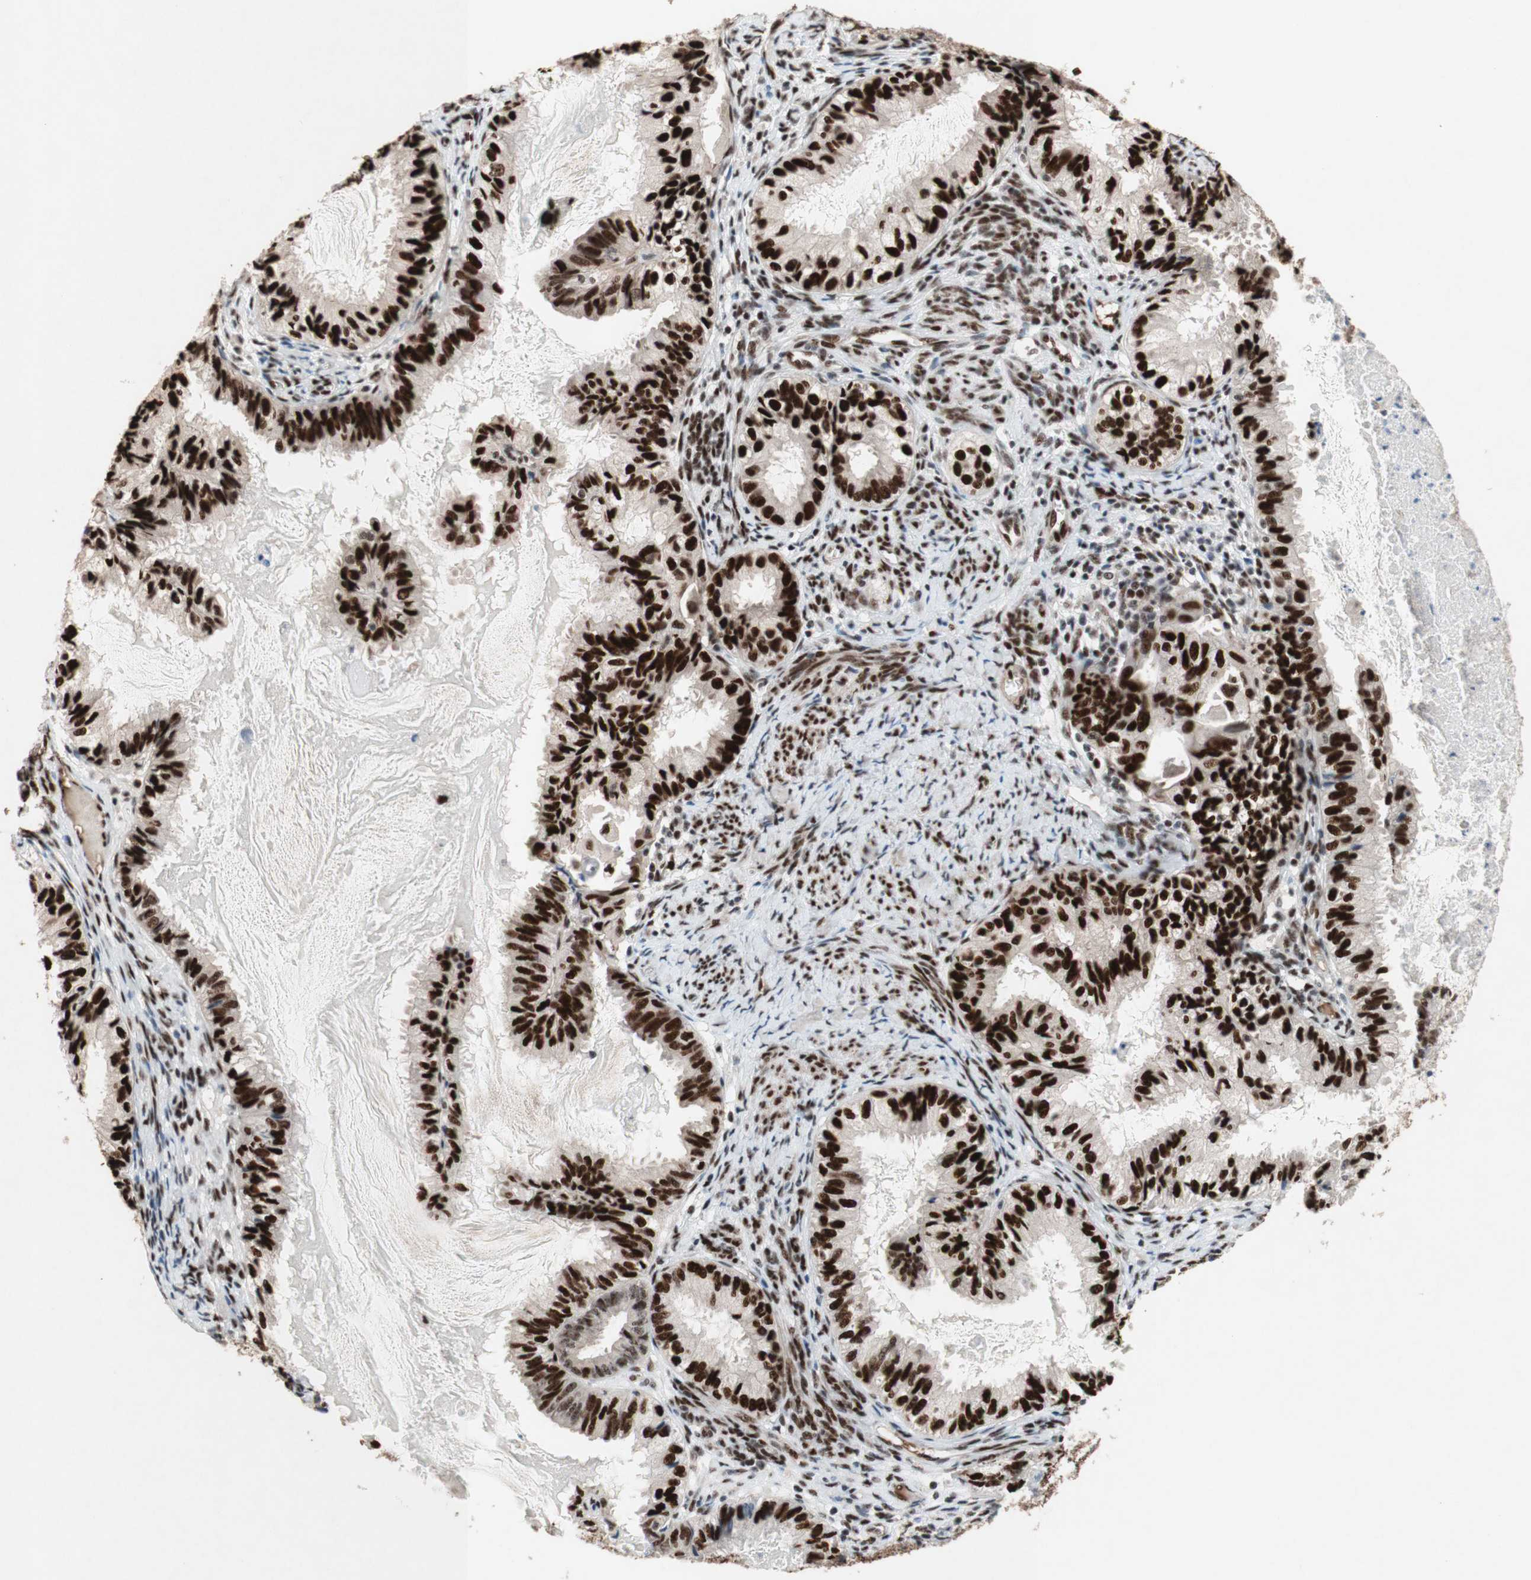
{"staining": {"intensity": "strong", "quantity": ">75%", "location": "nuclear"}, "tissue": "cervical cancer", "cell_type": "Tumor cells", "image_type": "cancer", "snomed": [{"axis": "morphology", "description": "Normal tissue, NOS"}, {"axis": "morphology", "description": "Adenocarcinoma, NOS"}, {"axis": "topography", "description": "Cervix"}, {"axis": "topography", "description": "Endometrium"}], "caption": "The photomicrograph demonstrates a brown stain indicating the presence of a protein in the nuclear of tumor cells in adenocarcinoma (cervical).", "gene": "TLE1", "patient": {"sex": "female", "age": 86}}